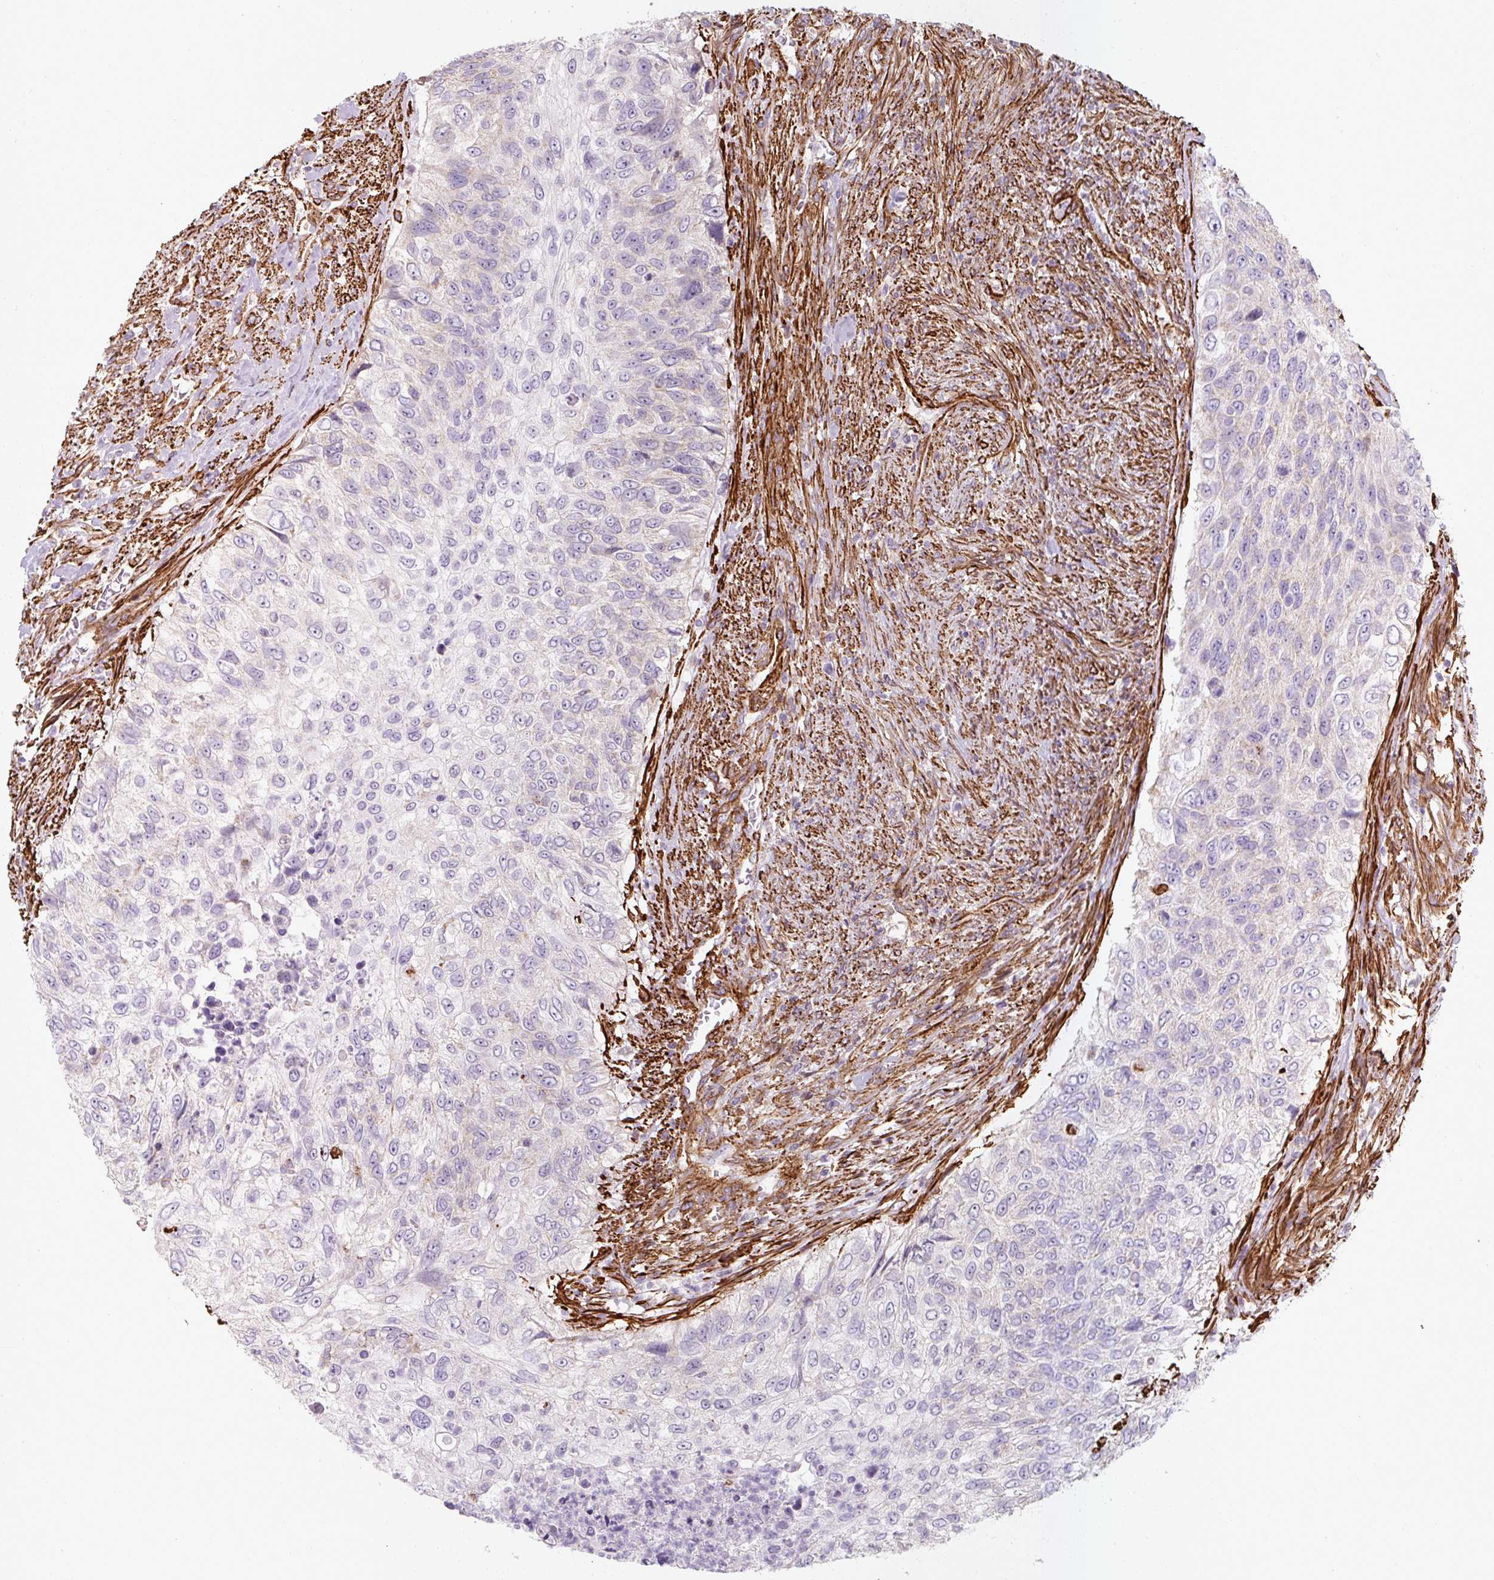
{"staining": {"intensity": "negative", "quantity": "none", "location": "none"}, "tissue": "urothelial cancer", "cell_type": "Tumor cells", "image_type": "cancer", "snomed": [{"axis": "morphology", "description": "Urothelial carcinoma, High grade"}, {"axis": "topography", "description": "Urinary bladder"}], "caption": "This is an IHC micrograph of urothelial carcinoma (high-grade). There is no expression in tumor cells.", "gene": "MRPS5", "patient": {"sex": "female", "age": 60}}